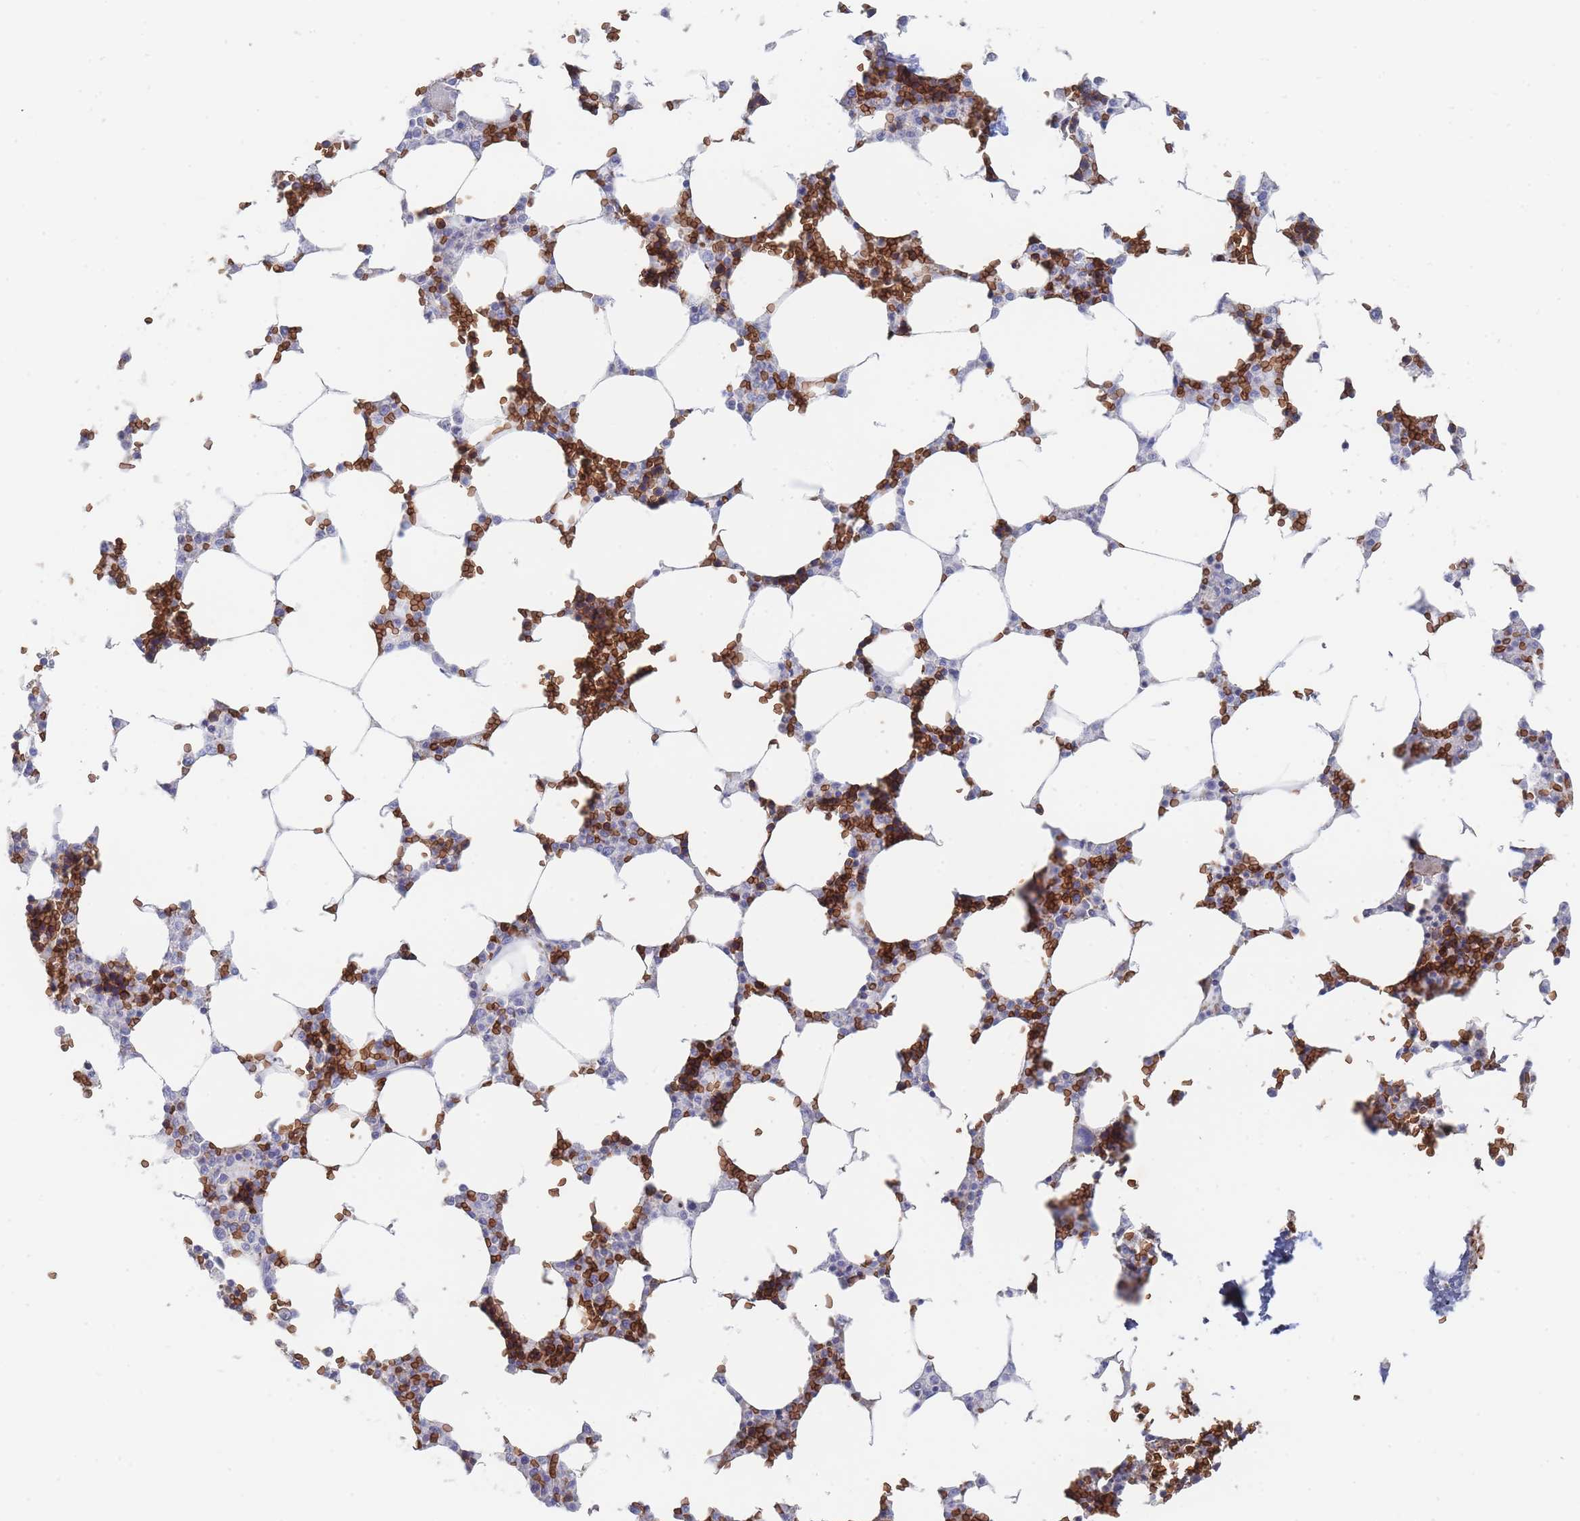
{"staining": {"intensity": "negative", "quantity": "none", "location": "none"}, "tissue": "bone marrow", "cell_type": "Hematopoietic cells", "image_type": "normal", "snomed": [{"axis": "morphology", "description": "Normal tissue, NOS"}, {"axis": "topography", "description": "Bone marrow"}], "caption": "Human bone marrow stained for a protein using immunohistochemistry (IHC) displays no positivity in hematopoietic cells.", "gene": "SLC2A1", "patient": {"sex": "male", "age": 64}}